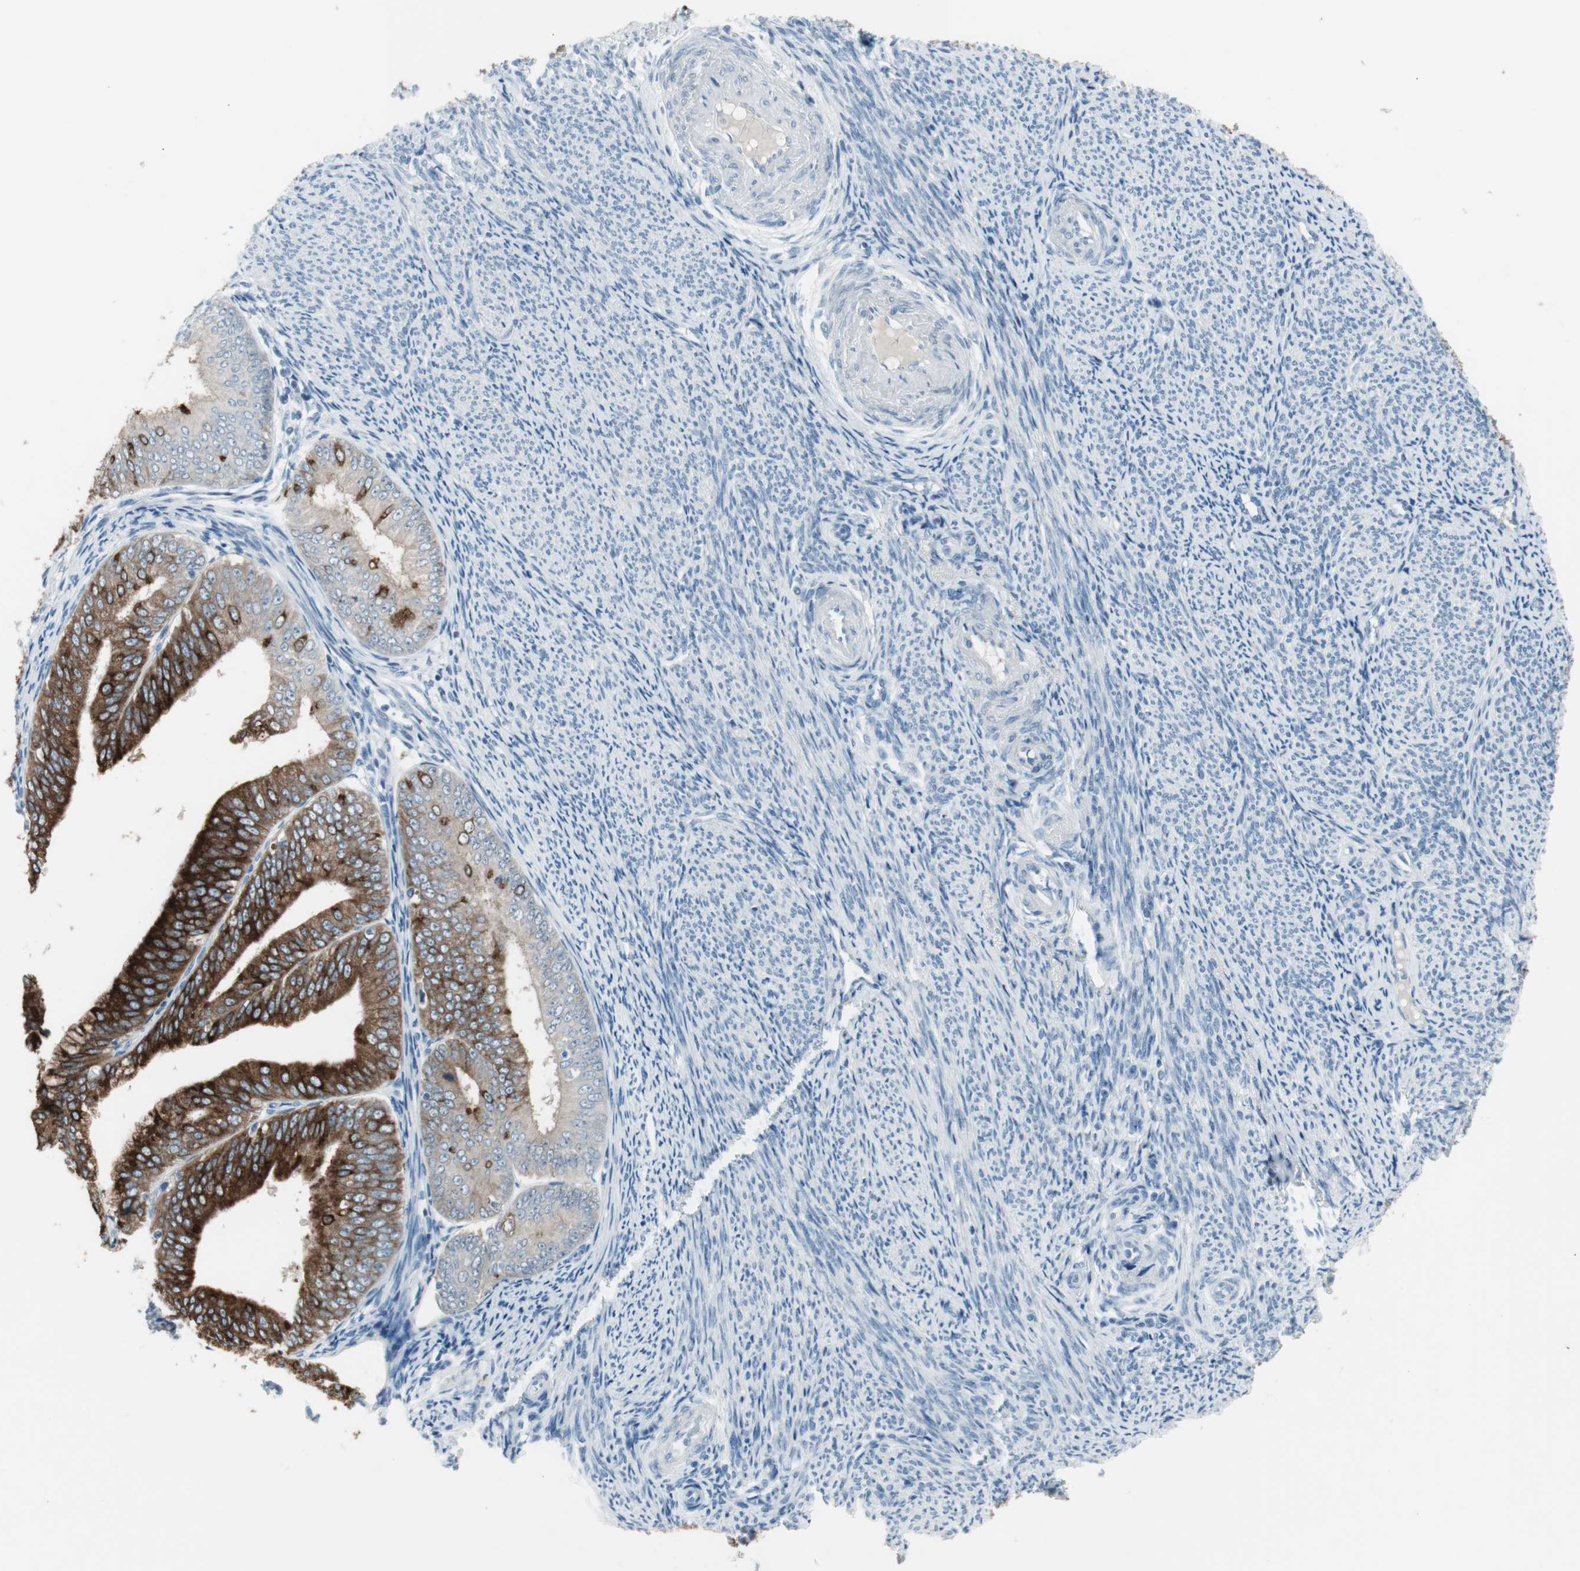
{"staining": {"intensity": "strong", "quantity": ">75%", "location": "cytoplasmic/membranous"}, "tissue": "endometrial cancer", "cell_type": "Tumor cells", "image_type": "cancer", "snomed": [{"axis": "morphology", "description": "Adenocarcinoma, NOS"}, {"axis": "topography", "description": "Endometrium"}], "caption": "The immunohistochemical stain highlights strong cytoplasmic/membranous positivity in tumor cells of endometrial cancer tissue.", "gene": "AGR2", "patient": {"sex": "female", "age": 63}}